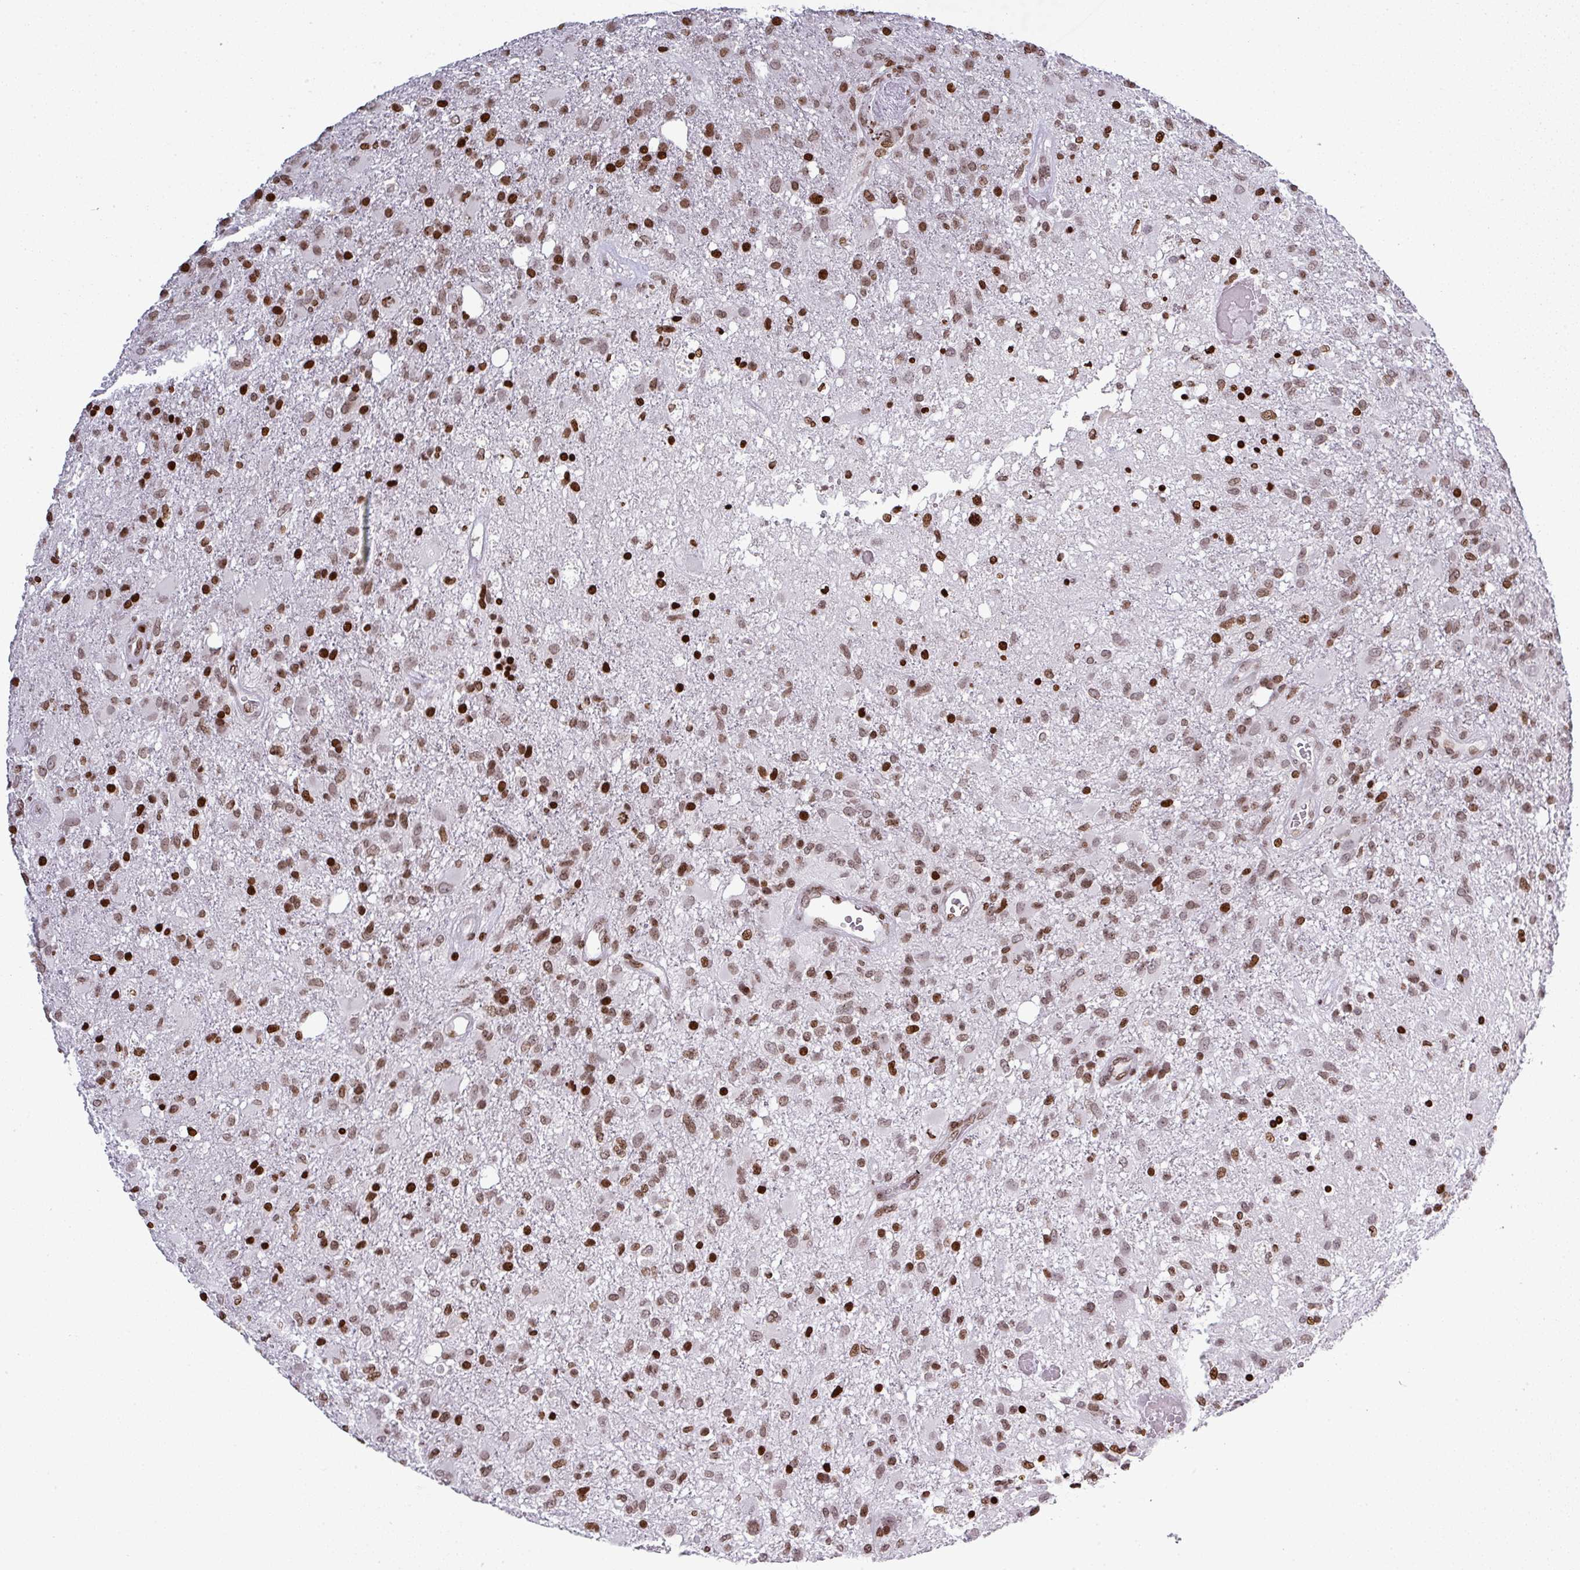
{"staining": {"intensity": "moderate", "quantity": ">75%", "location": "nuclear"}, "tissue": "glioma", "cell_type": "Tumor cells", "image_type": "cancer", "snomed": [{"axis": "morphology", "description": "Glioma, malignant, High grade"}, {"axis": "topography", "description": "Brain"}], "caption": "Malignant glioma (high-grade) tissue demonstrates moderate nuclear positivity in approximately >75% of tumor cells Nuclei are stained in blue.", "gene": "RASL11A", "patient": {"sex": "female", "age": 74}}